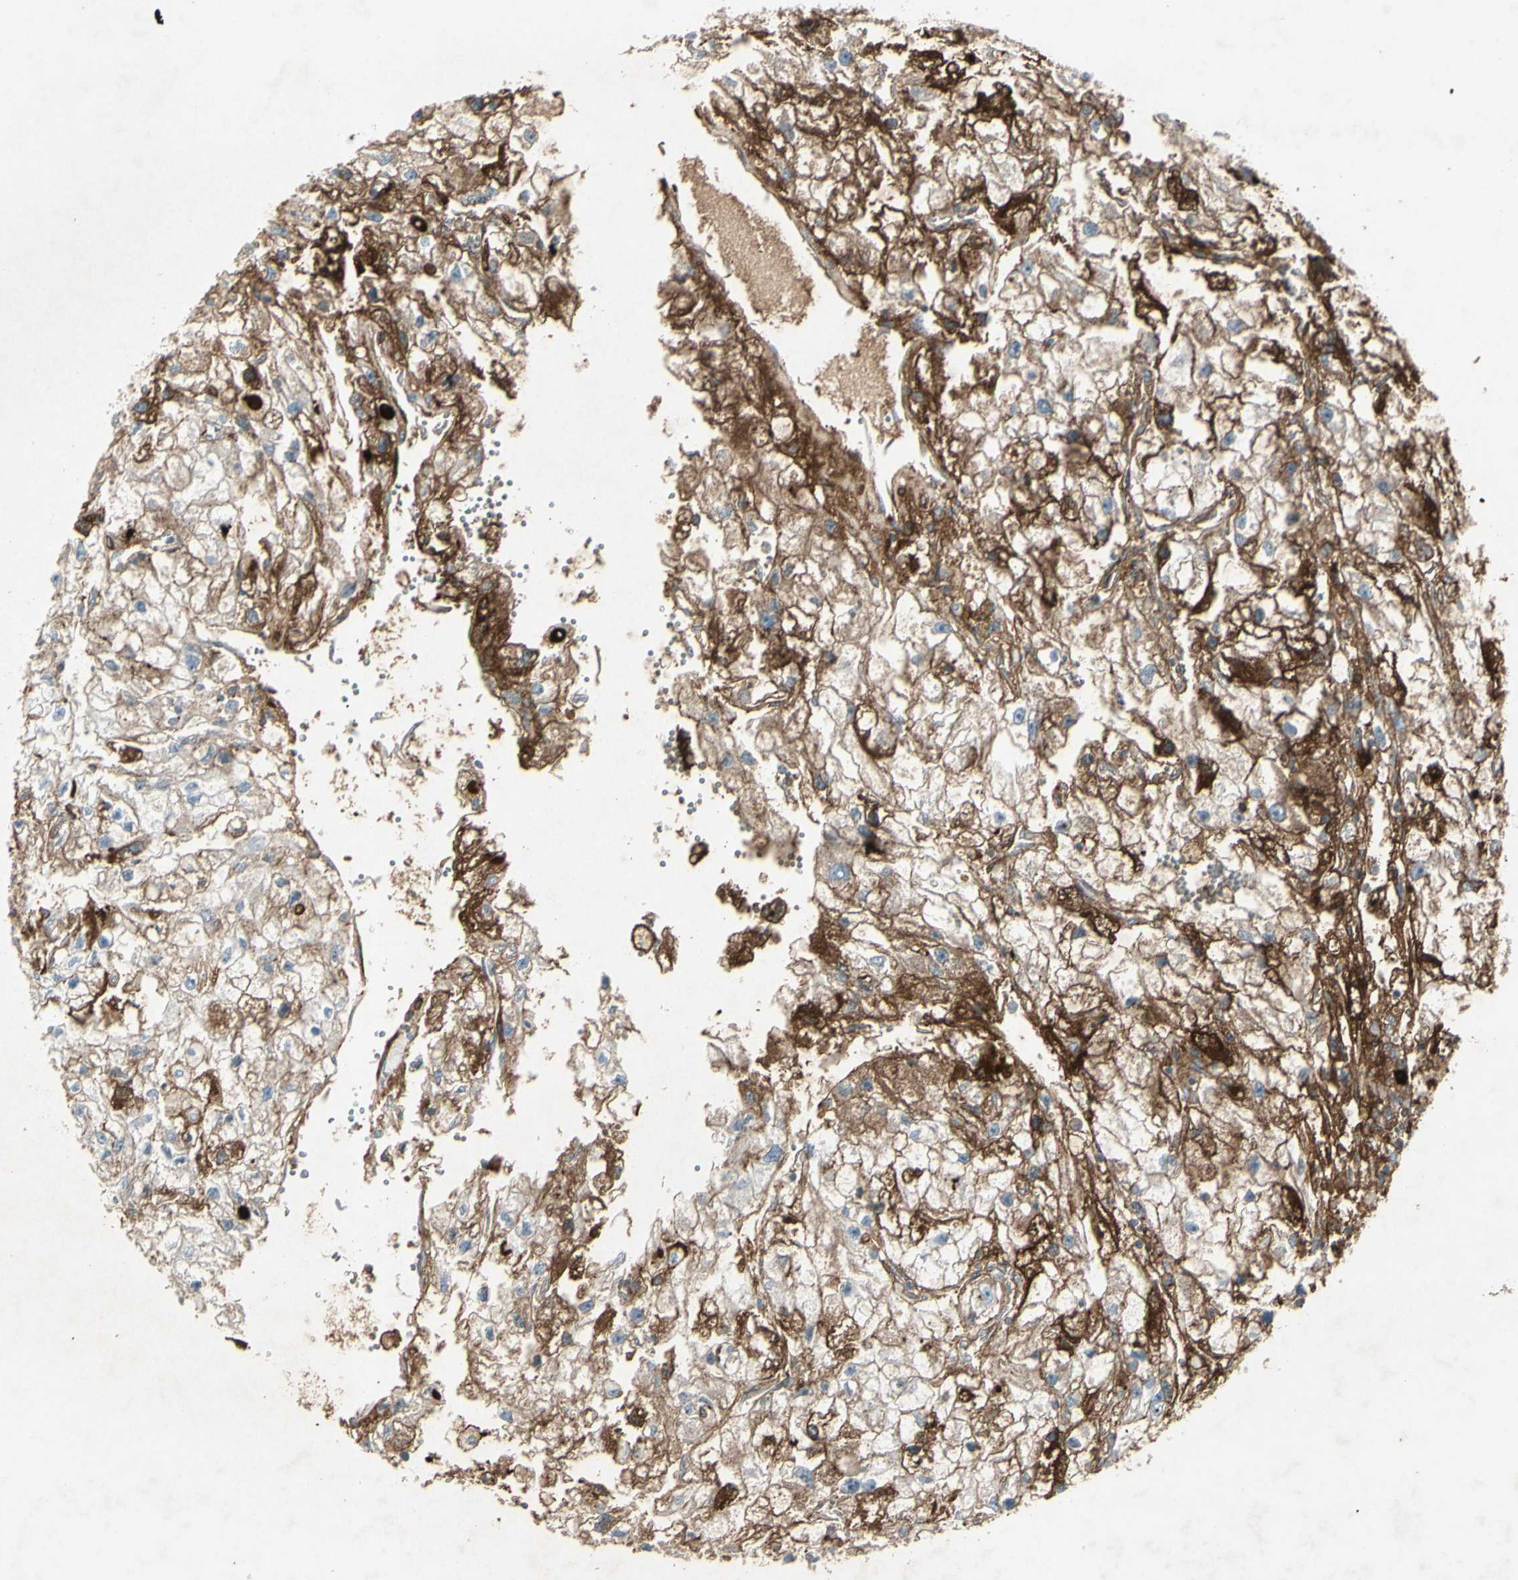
{"staining": {"intensity": "moderate", "quantity": "25%-75%", "location": "cytoplasmic/membranous"}, "tissue": "renal cancer", "cell_type": "Tumor cells", "image_type": "cancer", "snomed": [{"axis": "morphology", "description": "Adenocarcinoma, NOS"}, {"axis": "topography", "description": "Kidney"}], "caption": "Immunohistochemical staining of renal cancer (adenocarcinoma) shows medium levels of moderate cytoplasmic/membranous protein positivity in about 25%-75% of tumor cells.", "gene": "IGHM", "patient": {"sex": "female", "age": 70}}